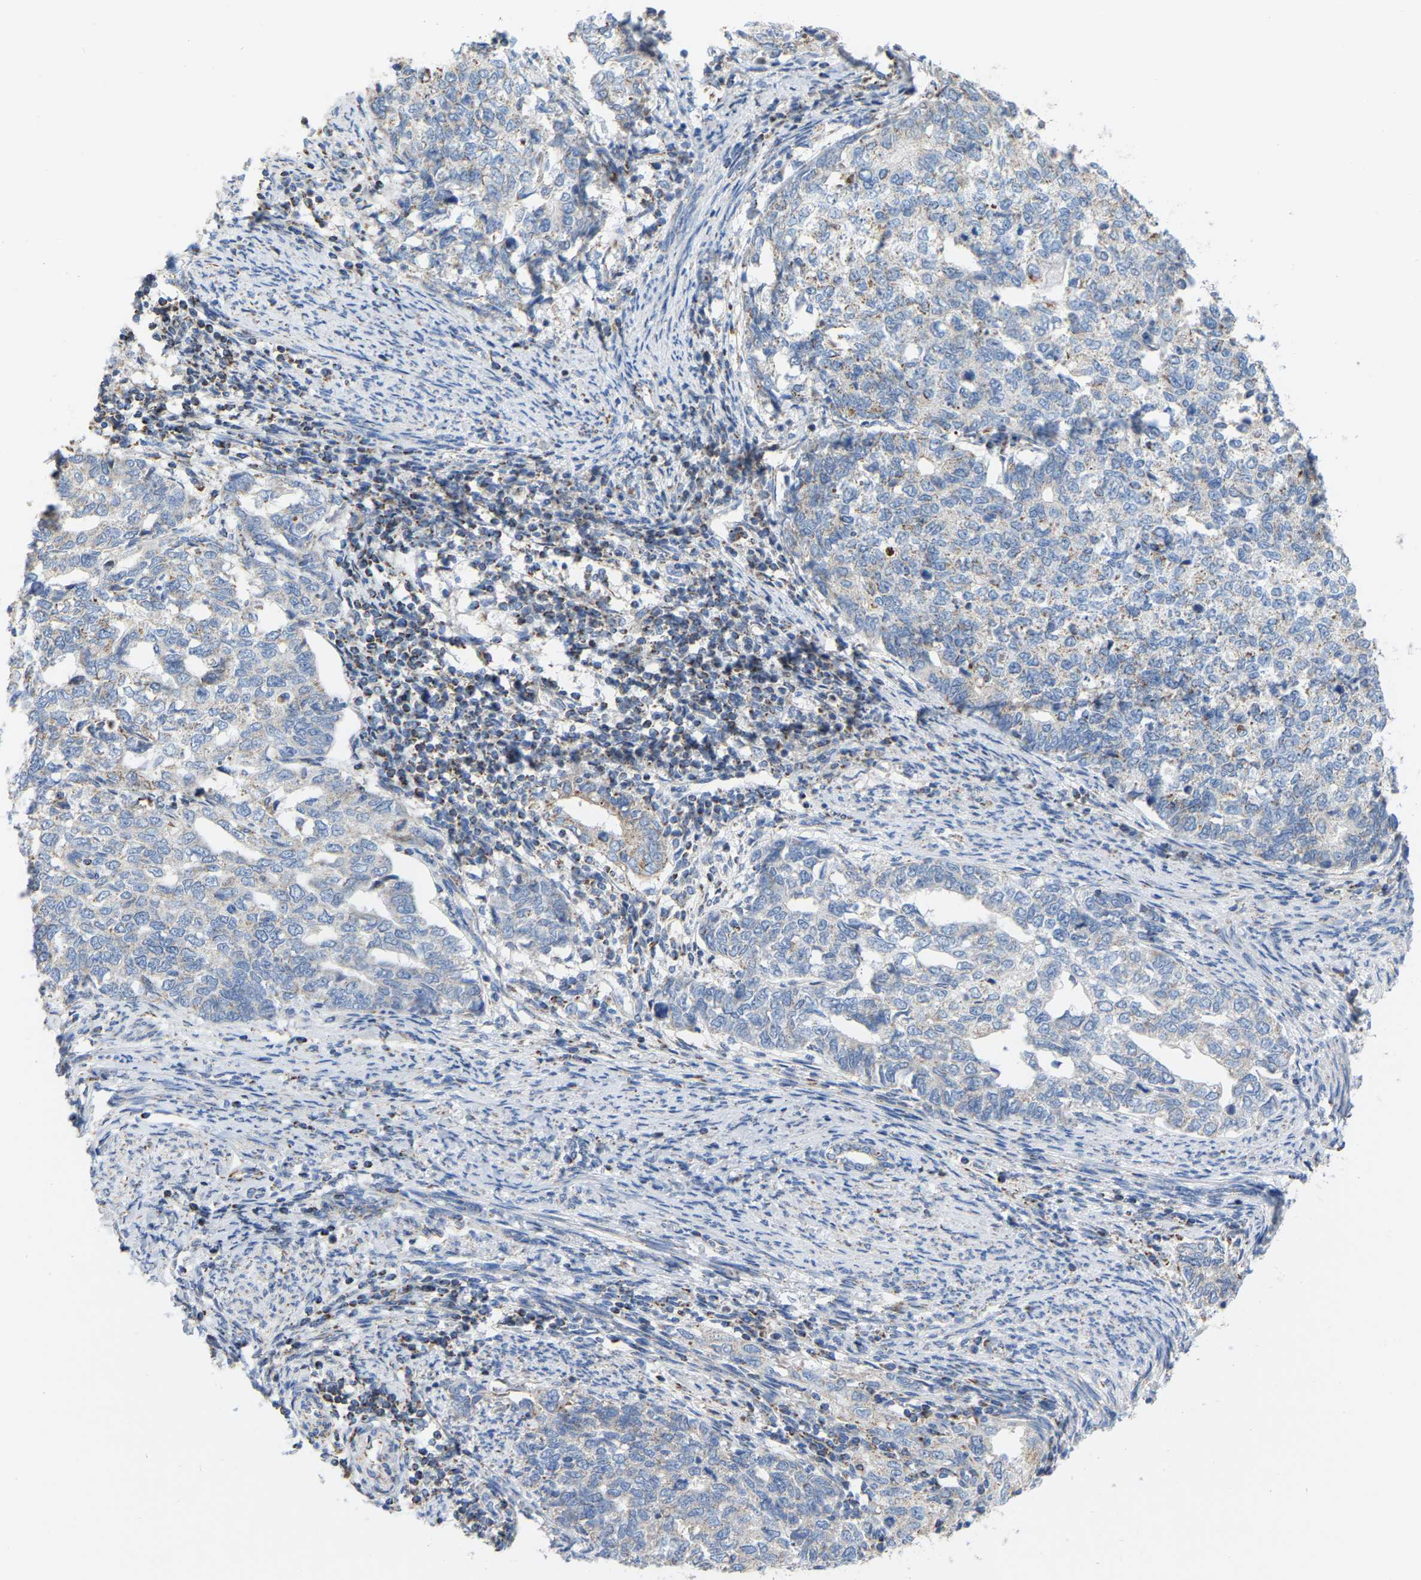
{"staining": {"intensity": "weak", "quantity": "25%-75%", "location": "cytoplasmic/membranous"}, "tissue": "cervical cancer", "cell_type": "Tumor cells", "image_type": "cancer", "snomed": [{"axis": "morphology", "description": "Squamous cell carcinoma, NOS"}, {"axis": "topography", "description": "Cervix"}], "caption": "An immunohistochemistry (IHC) photomicrograph of tumor tissue is shown. Protein staining in brown shows weak cytoplasmic/membranous positivity in cervical cancer (squamous cell carcinoma) within tumor cells.", "gene": "CBLB", "patient": {"sex": "female", "age": 63}}